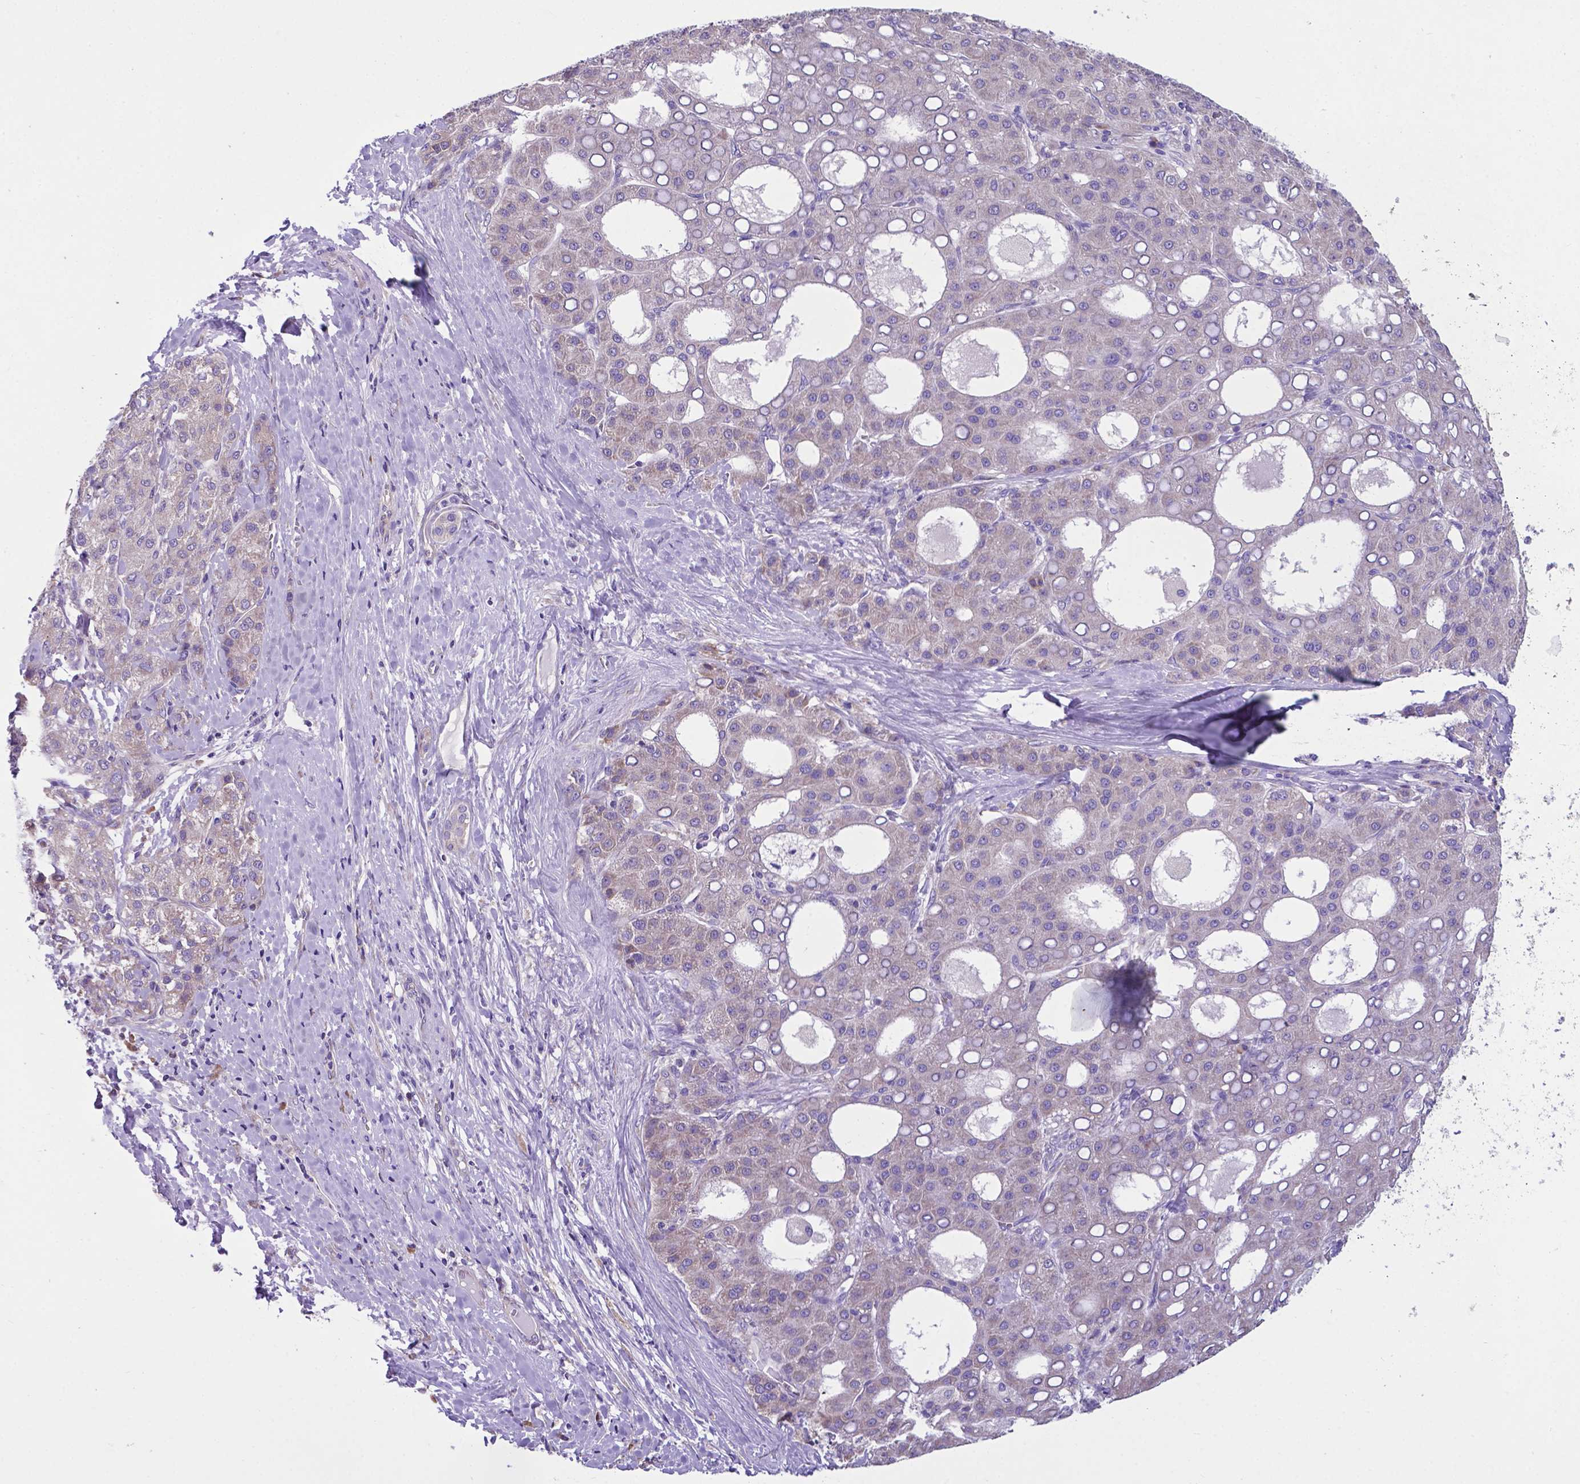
{"staining": {"intensity": "negative", "quantity": "none", "location": "none"}, "tissue": "liver cancer", "cell_type": "Tumor cells", "image_type": "cancer", "snomed": [{"axis": "morphology", "description": "Carcinoma, Hepatocellular, NOS"}, {"axis": "topography", "description": "Liver"}], "caption": "Human hepatocellular carcinoma (liver) stained for a protein using immunohistochemistry (IHC) reveals no staining in tumor cells.", "gene": "RPL6", "patient": {"sex": "male", "age": 65}}